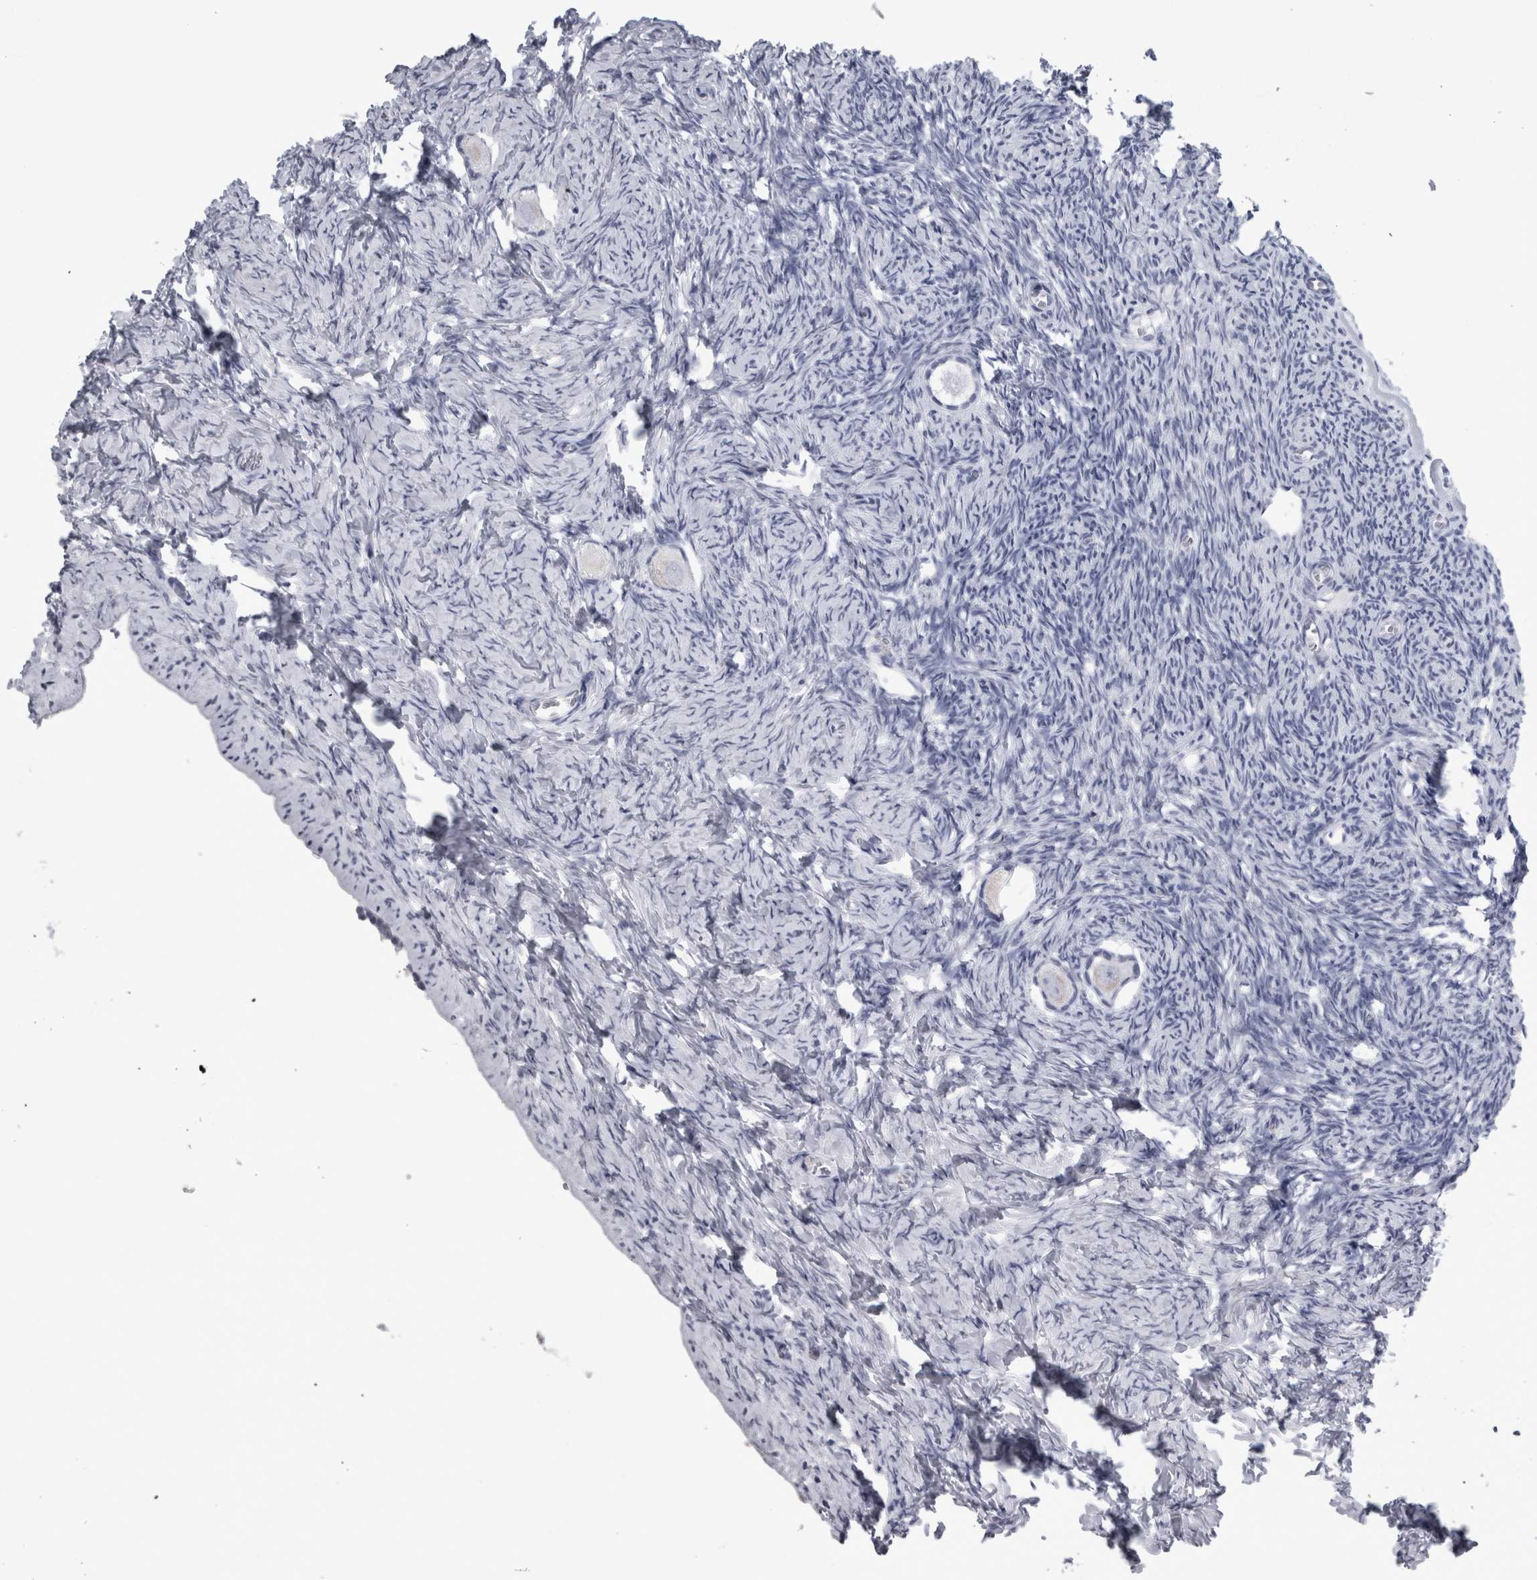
{"staining": {"intensity": "negative", "quantity": "none", "location": "none"}, "tissue": "ovary", "cell_type": "Follicle cells", "image_type": "normal", "snomed": [{"axis": "morphology", "description": "Normal tissue, NOS"}, {"axis": "topography", "description": "Ovary"}], "caption": "This is an IHC image of benign ovary. There is no staining in follicle cells.", "gene": "ALDH8A1", "patient": {"sex": "female", "age": 27}}